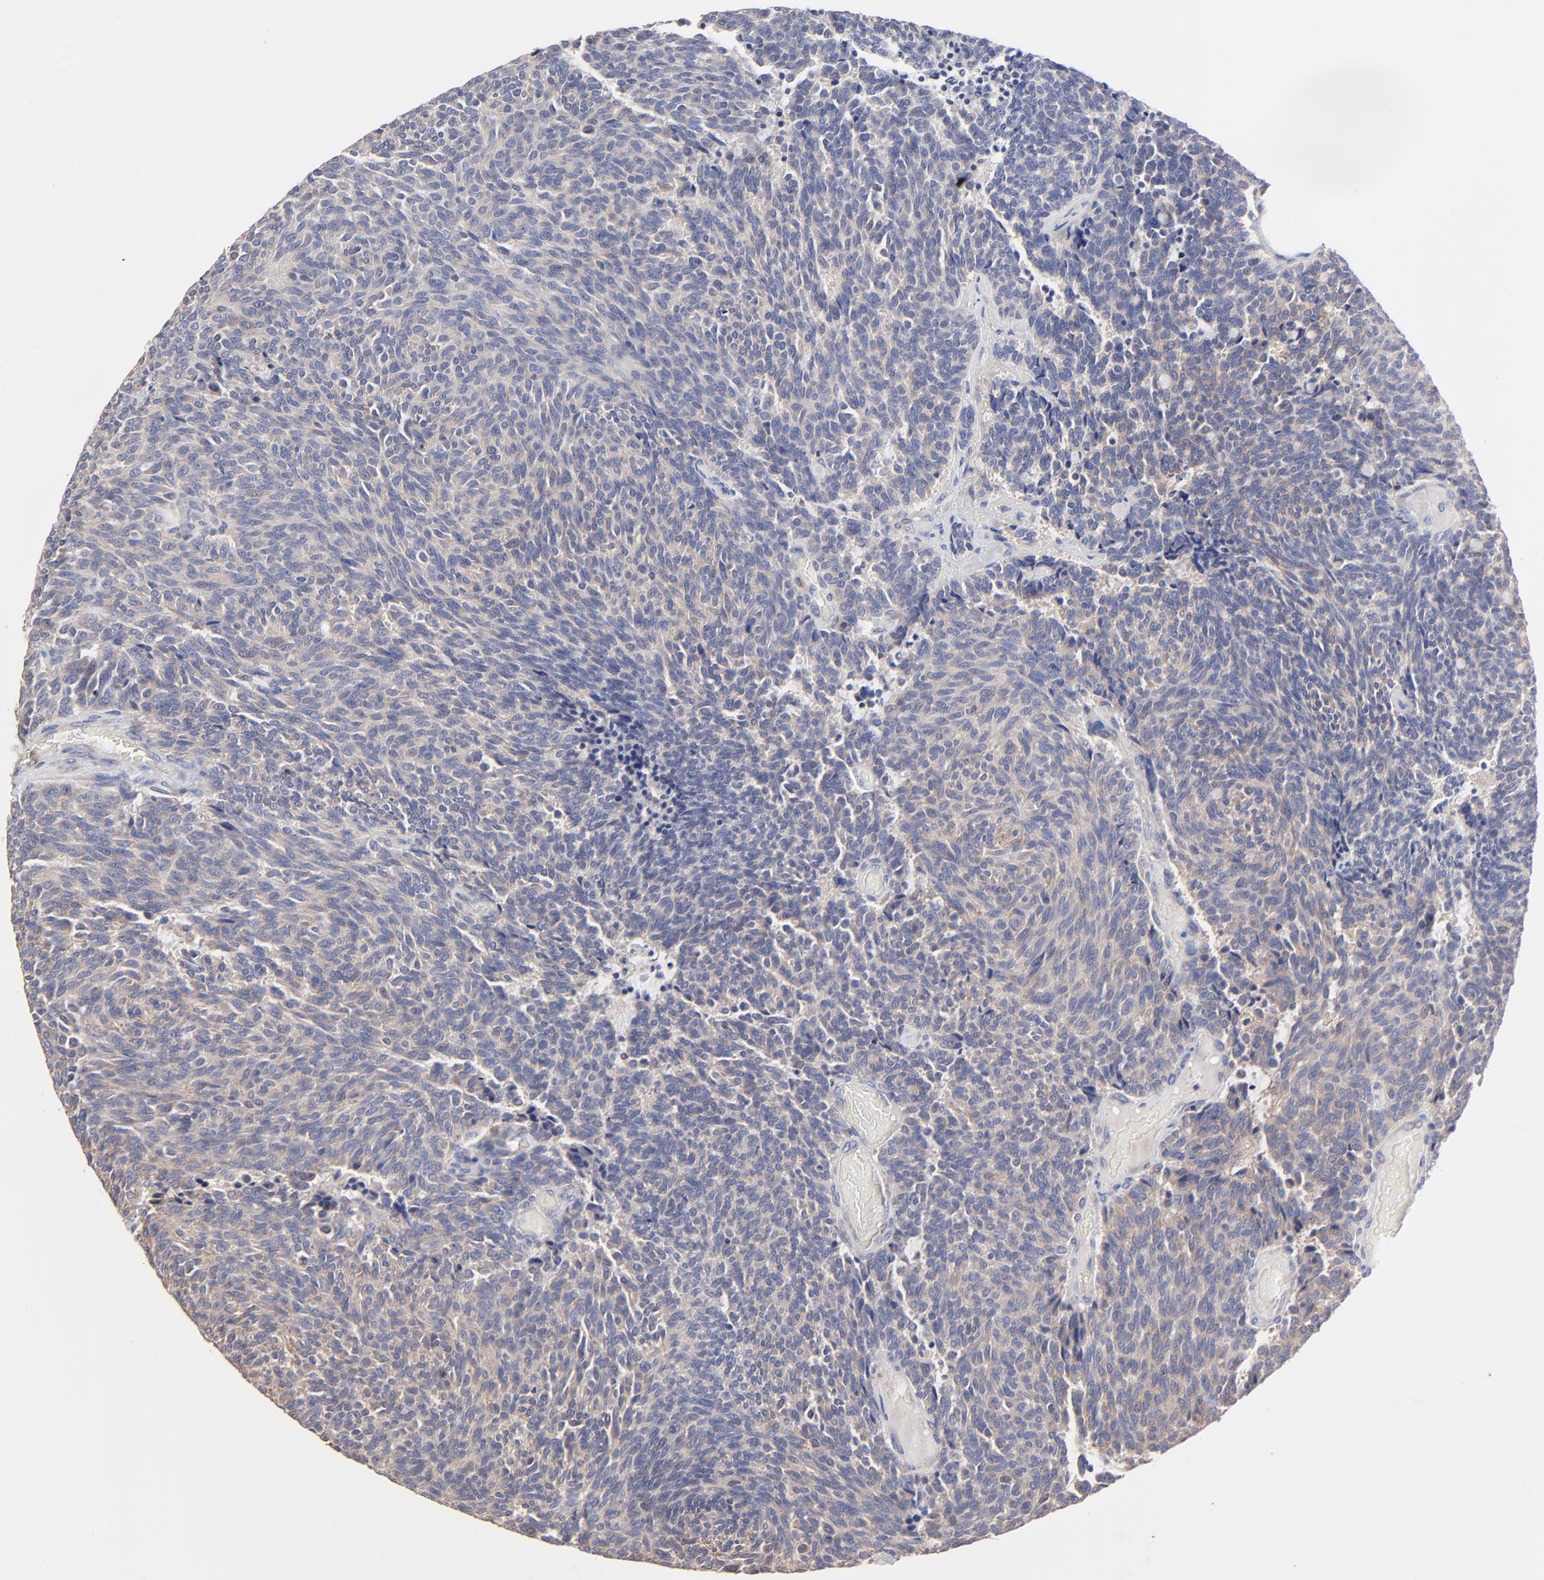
{"staining": {"intensity": "weak", "quantity": ">75%", "location": "cytoplasmic/membranous"}, "tissue": "carcinoid", "cell_type": "Tumor cells", "image_type": "cancer", "snomed": [{"axis": "morphology", "description": "Carcinoid, malignant, NOS"}, {"axis": "topography", "description": "Pancreas"}], "caption": "The photomicrograph displays a brown stain indicating the presence of a protein in the cytoplasmic/membranous of tumor cells in carcinoid.", "gene": "PPFIBP2", "patient": {"sex": "female", "age": 54}}